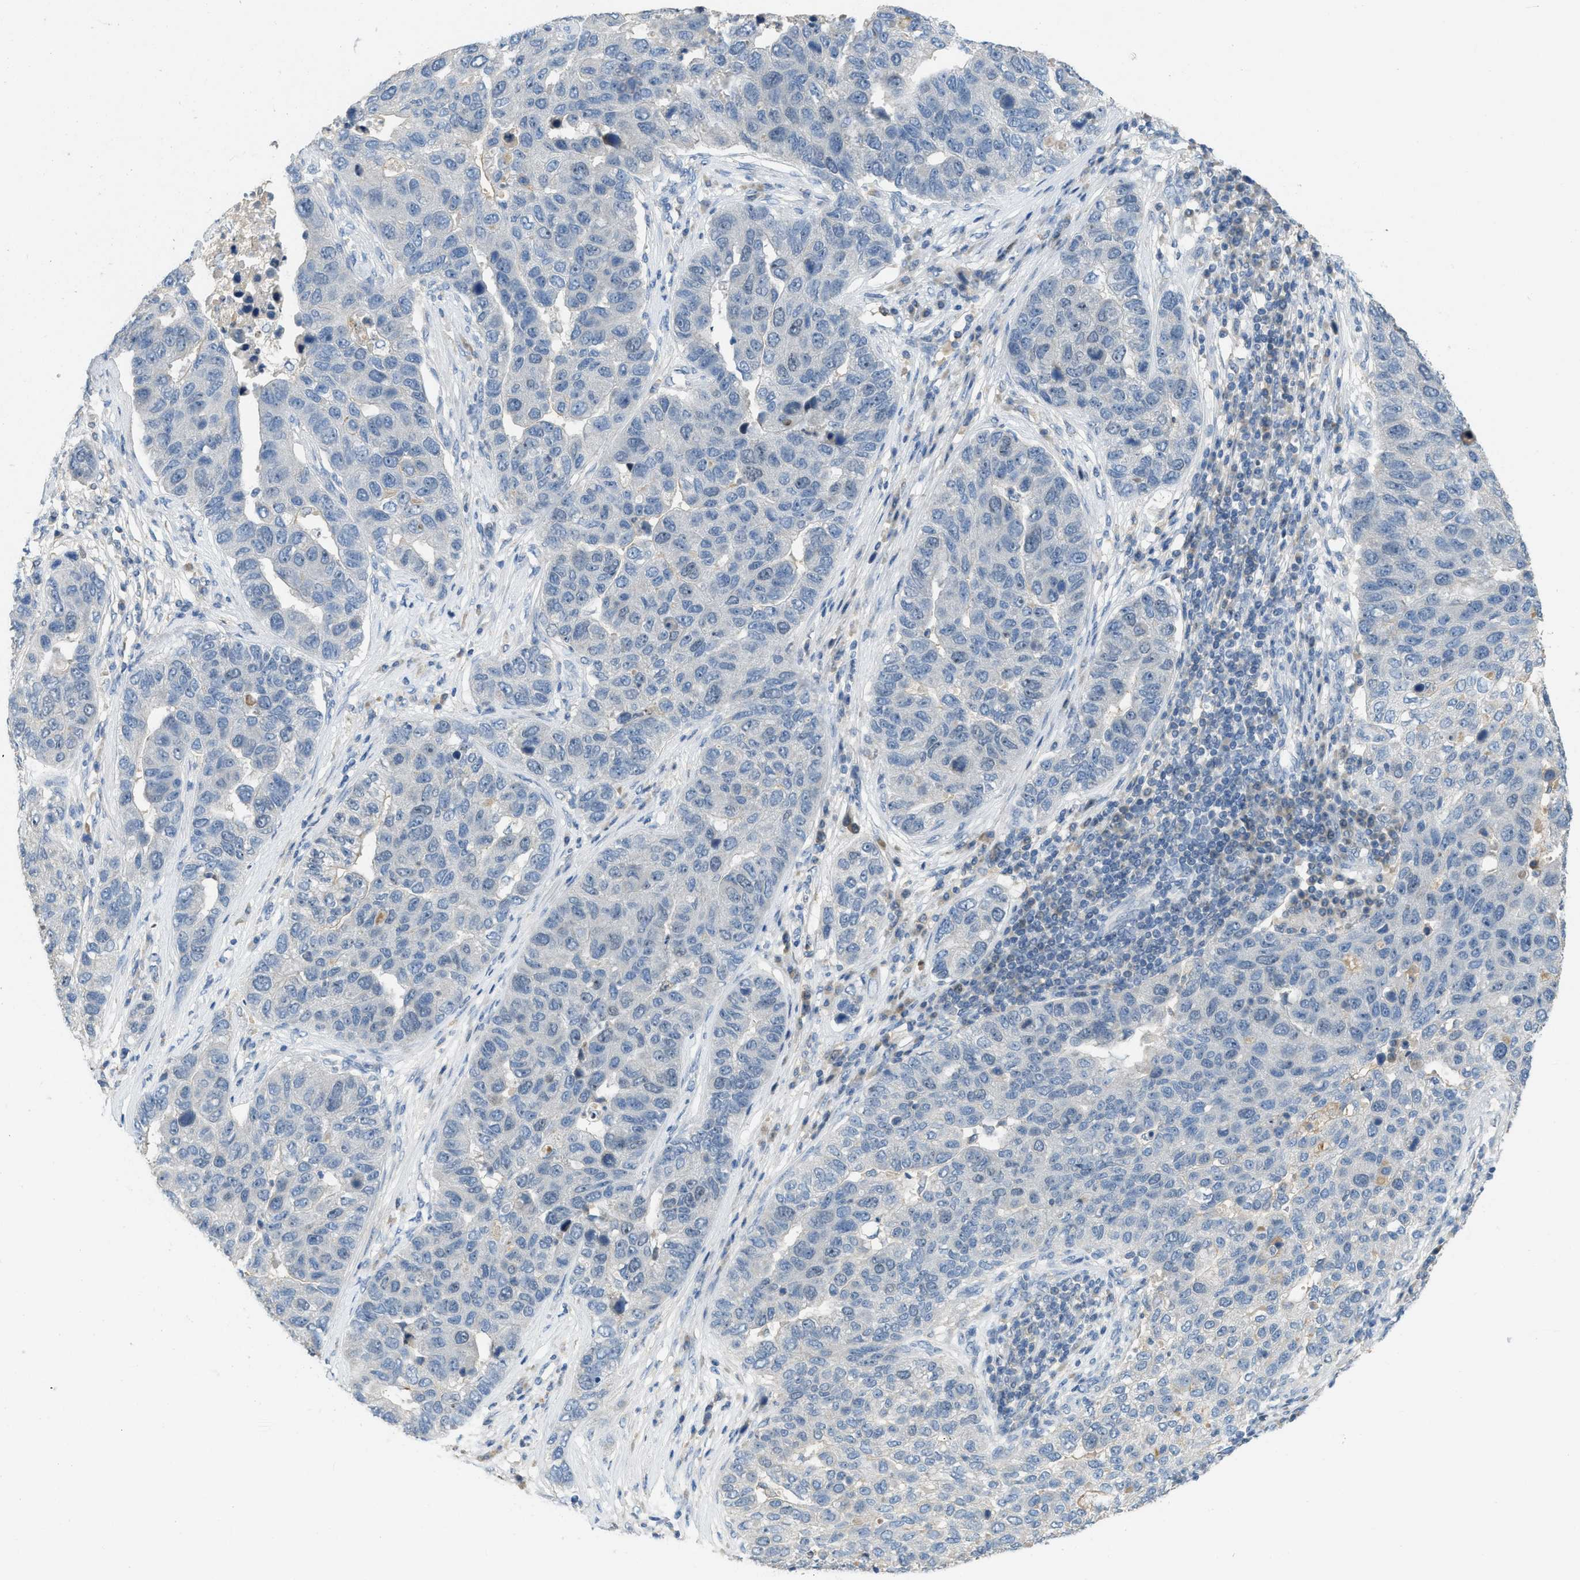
{"staining": {"intensity": "negative", "quantity": "none", "location": "none"}, "tissue": "pancreatic cancer", "cell_type": "Tumor cells", "image_type": "cancer", "snomed": [{"axis": "morphology", "description": "Adenocarcinoma, NOS"}, {"axis": "topography", "description": "Pancreas"}], "caption": "DAB (3,3'-diaminobenzidine) immunohistochemical staining of pancreatic cancer (adenocarcinoma) reveals no significant positivity in tumor cells.", "gene": "MIS18A", "patient": {"sex": "female", "age": 61}}